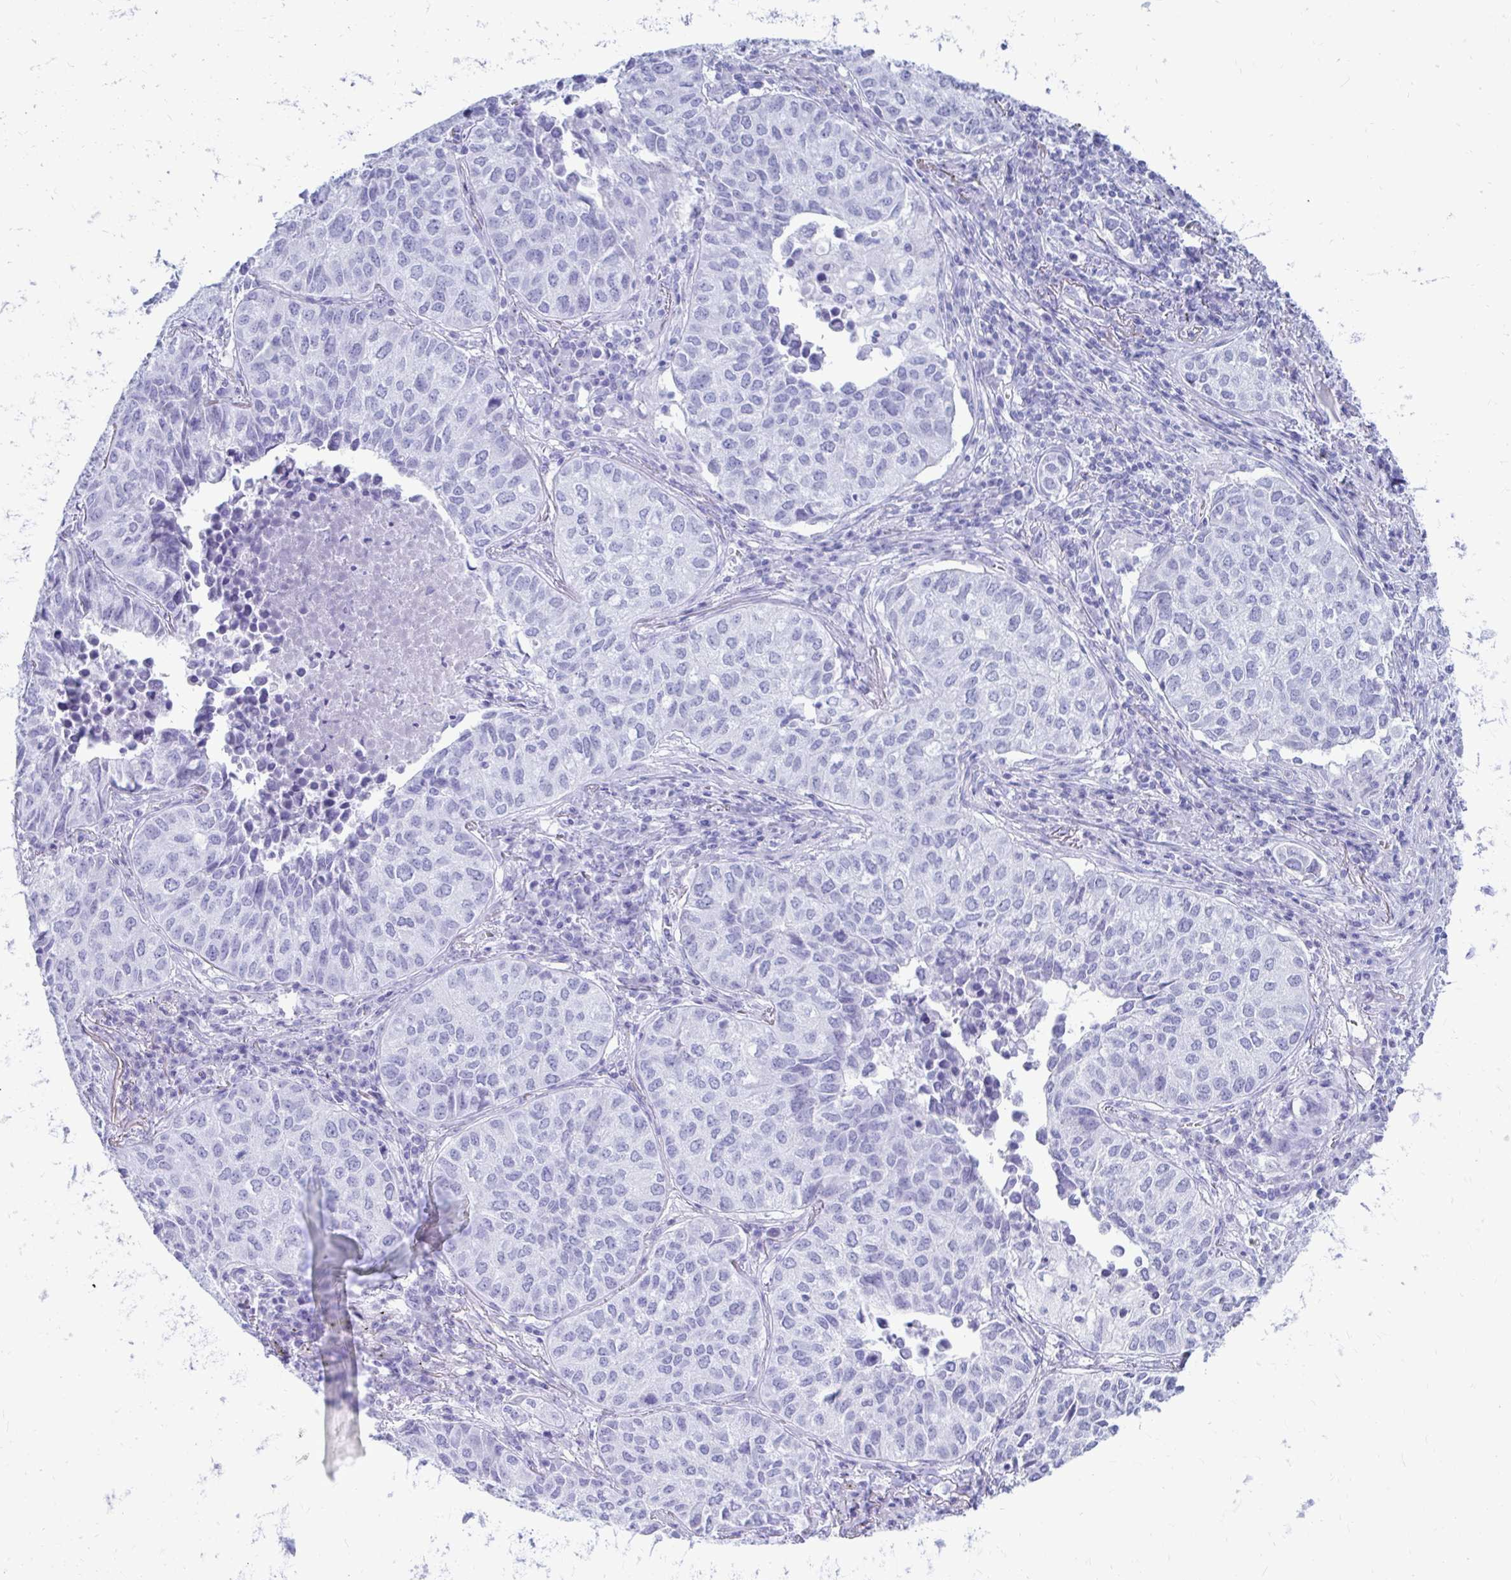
{"staining": {"intensity": "negative", "quantity": "none", "location": "none"}, "tissue": "lung cancer", "cell_type": "Tumor cells", "image_type": "cancer", "snomed": [{"axis": "morphology", "description": "Adenocarcinoma, NOS"}, {"axis": "topography", "description": "Lung"}], "caption": "A micrograph of human lung cancer (adenocarcinoma) is negative for staining in tumor cells.", "gene": "OR10R2", "patient": {"sex": "female", "age": 50}}